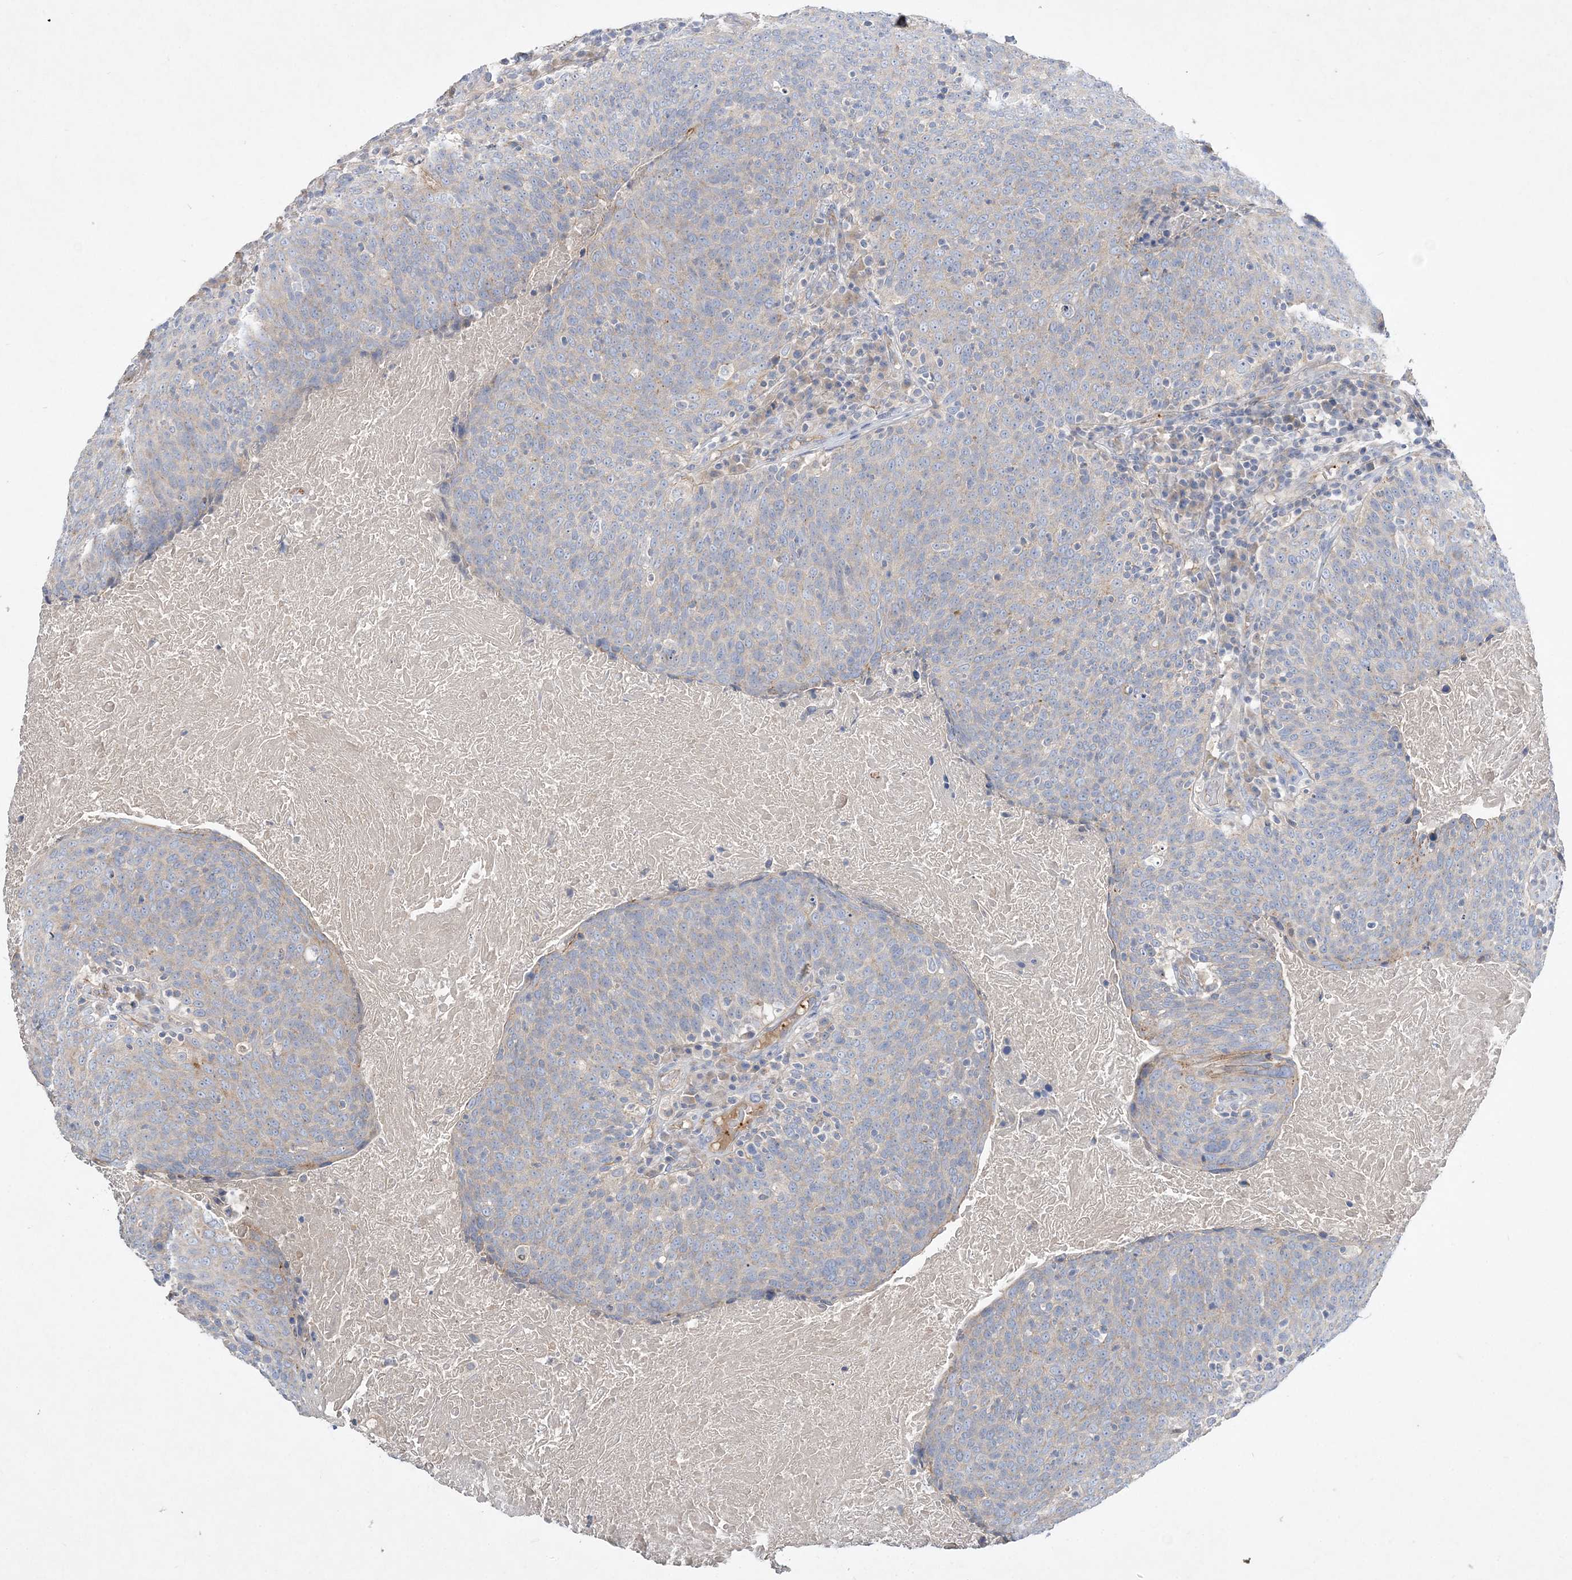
{"staining": {"intensity": "negative", "quantity": "none", "location": "none"}, "tissue": "head and neck cancer", "cell_type": "Tumor cells", "image_type": "cancer", "snomed": [{"axis": "morphology", "description": "Squamous cell carcinoma, NOS"}, {"axis": "morphology", "description": "Squamous cell carcinoma, metastatic, NOS"}, {"axis": "topography", "description": "Lymph node"}, {"axis": "topography", "description": "Head-Neck"}], "caption": "The photomicrograph reveals no significant staining in tumor cells of squamous cell carcinoma (head and neck).", "gene": "ADCK2", "patient": {"sex": "male", "age": 62}}